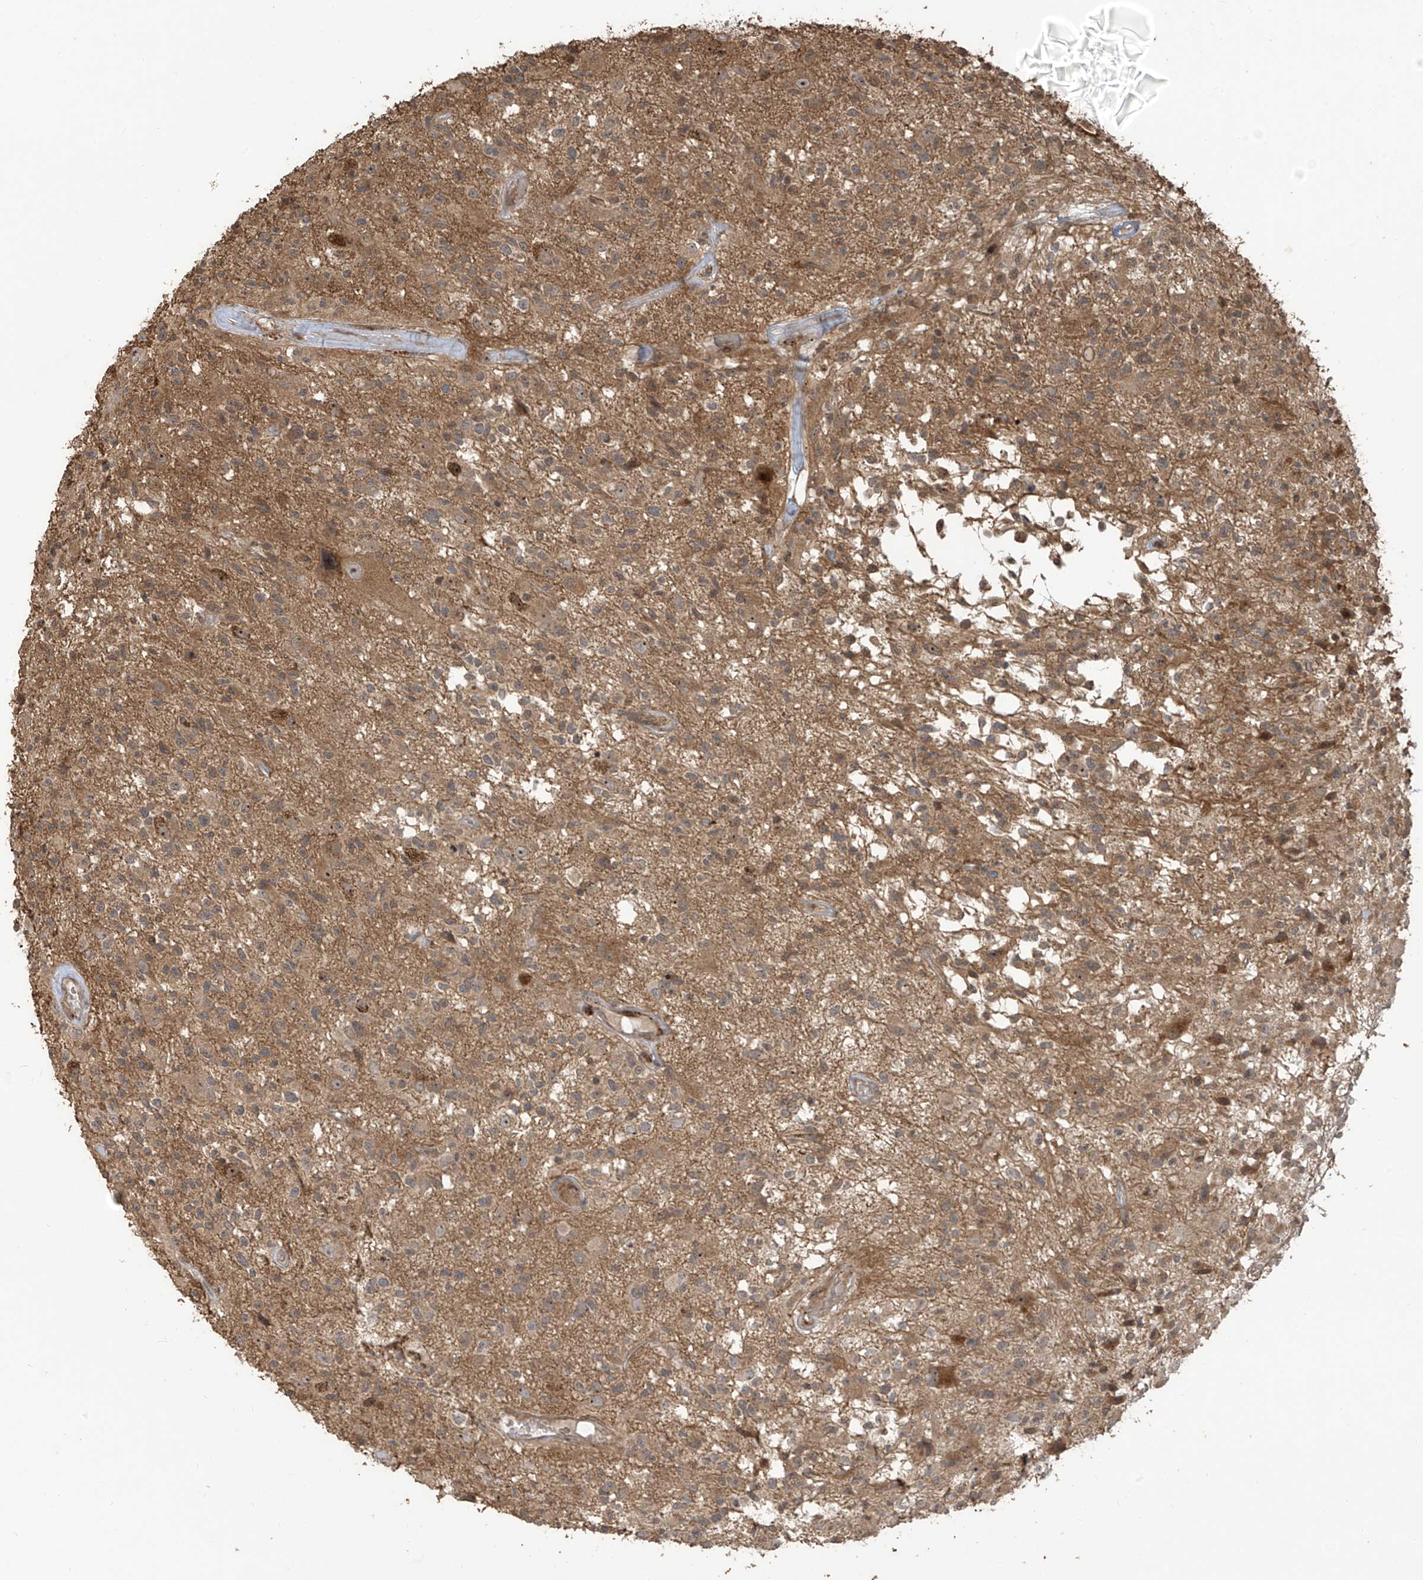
{"staining": {"intensity": "weak", "quantity": ">75%", "location": "cytoplasmic/membranous"}, "tissue": "glioma", "cell_type": "Tumor cells", "image_type": "cancer", "snomed": [{"axis": "morphology", "description": "Glioma, malignant, High grade"}, {"axis": "morphology", "description": "Glioblastoma, NOS"}, {"axis": "topography", "description": "Brain"}], "caption": "Protein expression analysis of glioma exhibits weak cytoplasmic/membranous expression in approximately >75% of tumor cells.", "gene": "CARF", "patient": {"sex": "male", "age": 60}}